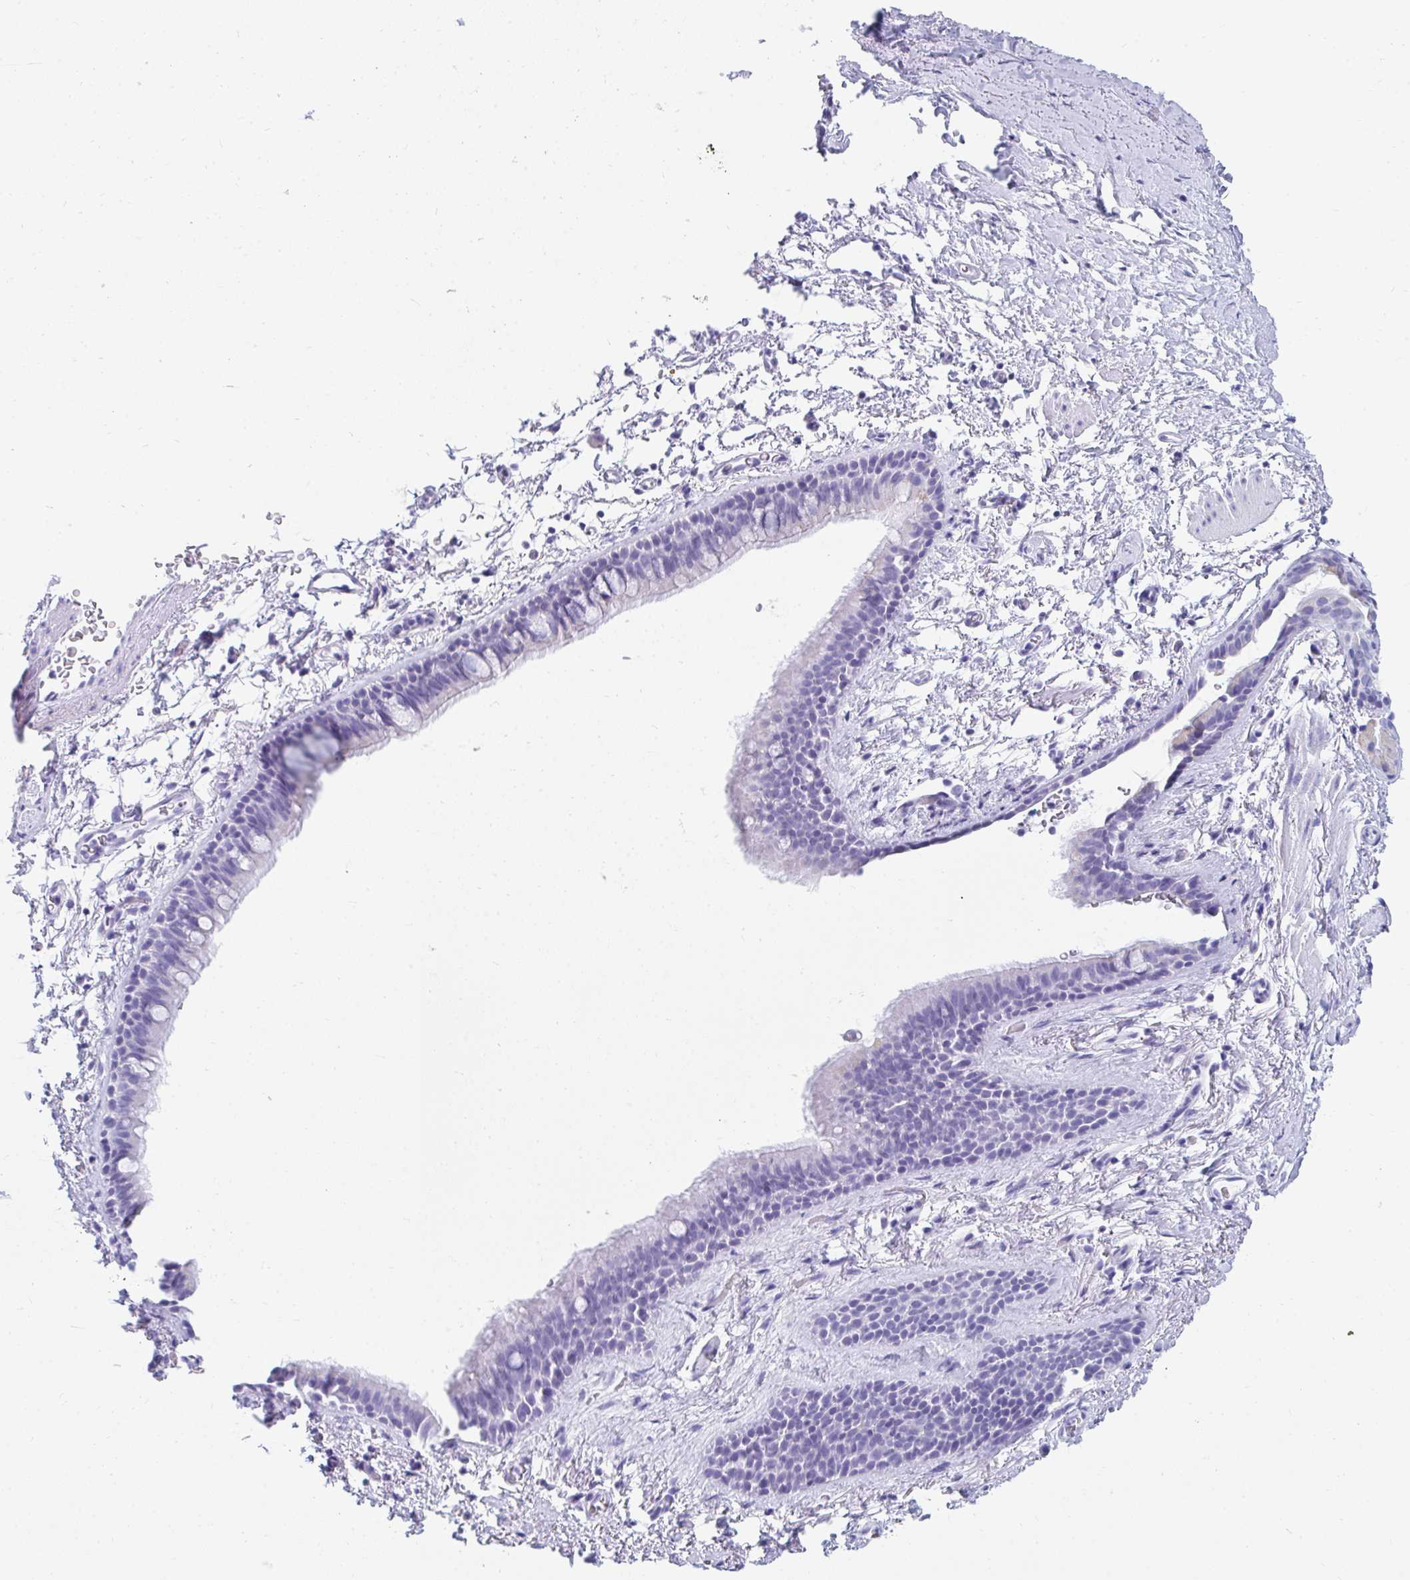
{"staining": {"intensity": "strong", "quantity": "<25%", "location": "cytoplasmic/membranous"}, "tissue": "soft tissue", "cell_type": "Chondrocytes", "image_type": "normal", "snomed": [{"axis": "morphology", "description": "Normal tissue, NOS"}, {"axis": "topography", "description": "Lymph node"}, {"axis": "topography", "description": "Cartilage tissue"}, {"axis": "topography", "description": "Bronchus"}], "caption": "Immunohistochemistry staining of normal soft tissue, which exhibits medium levels of strong cytoplasmic/membranous staining in about <25% of chondrocytes indicating strong cytoplasmic/membranous protein expression. The staining was performed using DAB (brown) for protein detection and nuclei were counterstained in hematoxylin (blue).", "gene": "PC", "patient": {"sex": "female", "age": 70}}